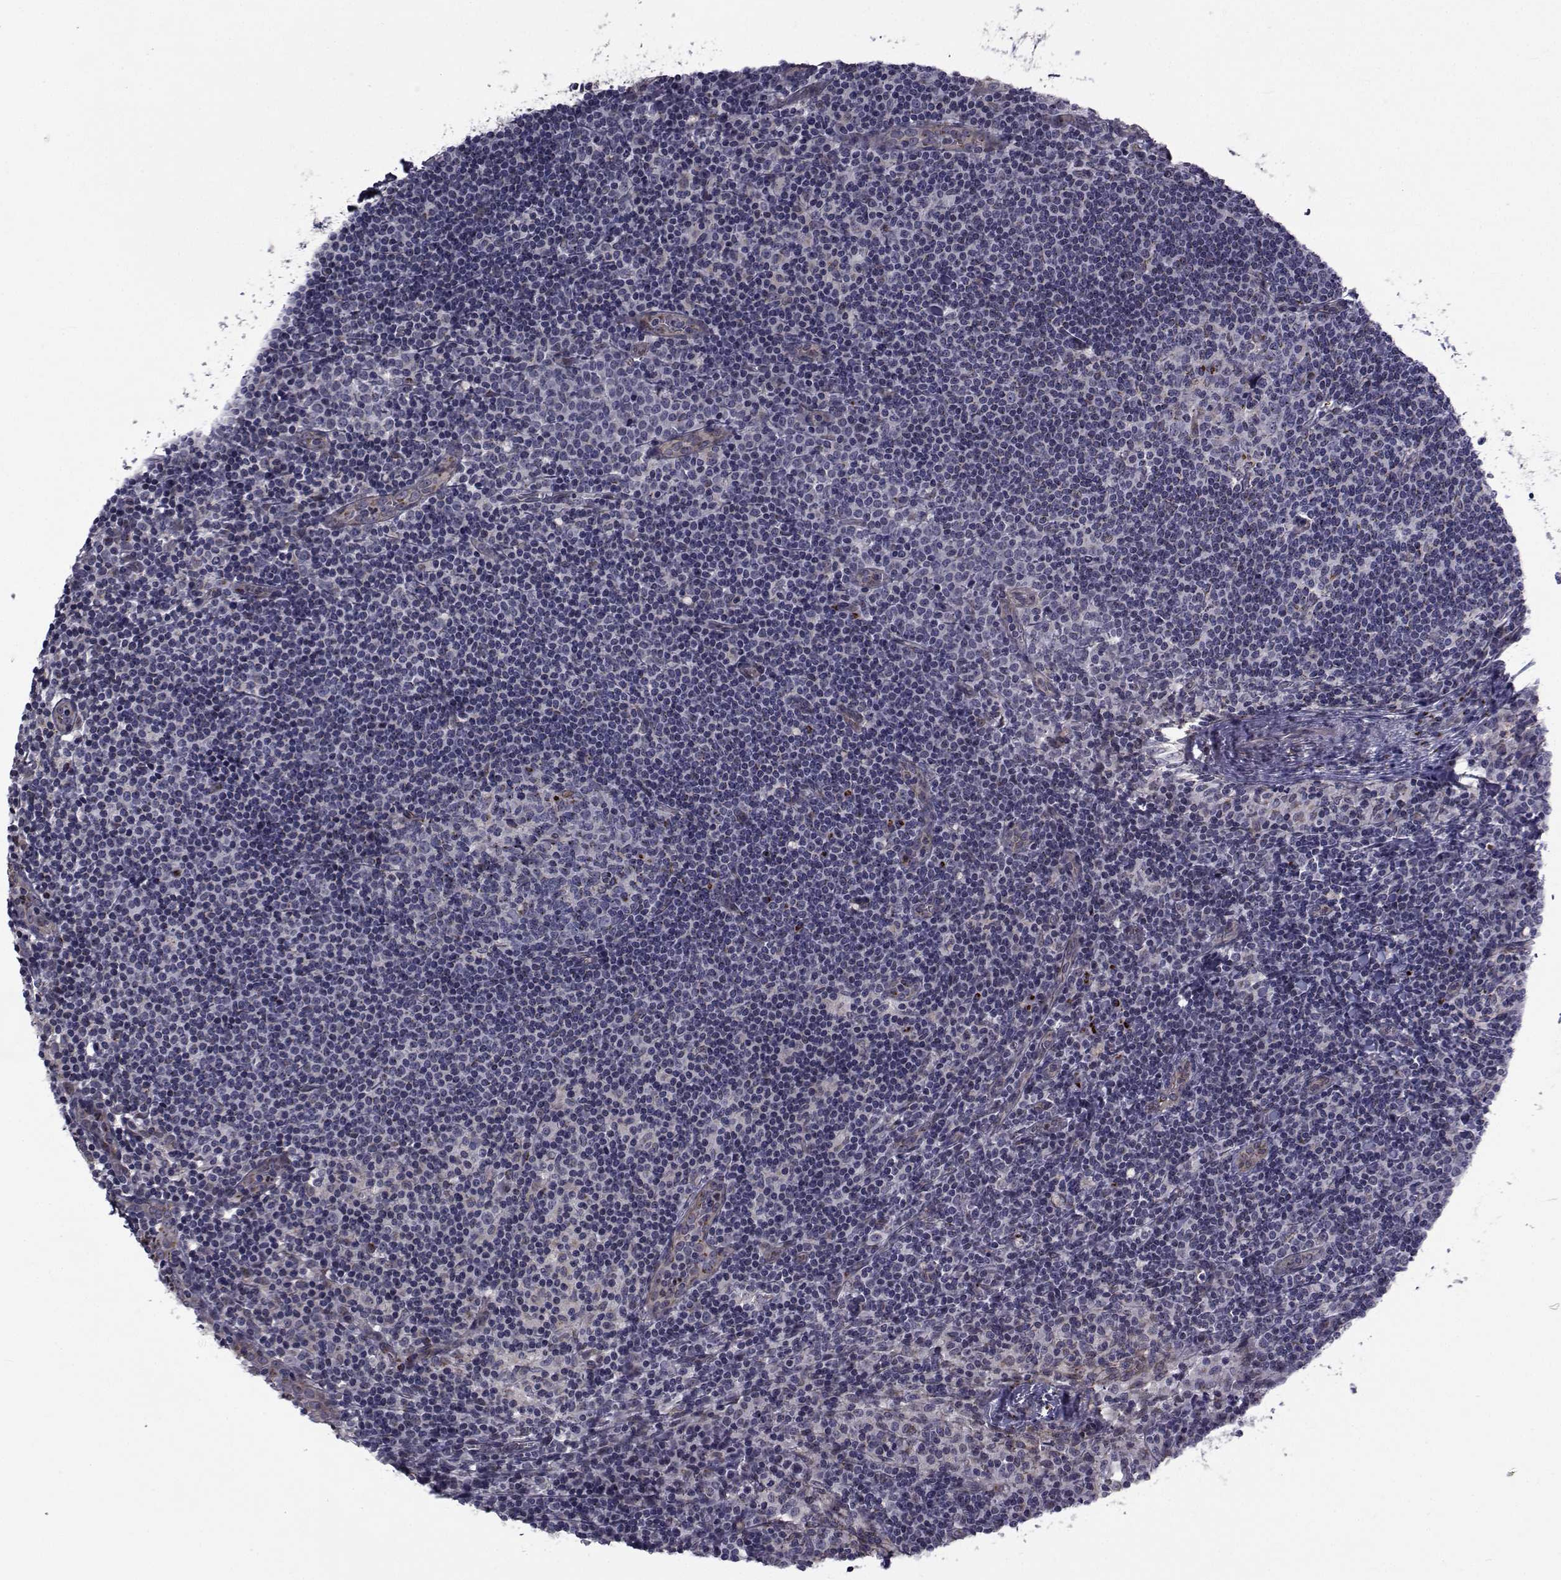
{"staining": {"intensity": "moderate", "quantity": "<25%", "location": "cytoplasmic/membranous"}, "tissue": "lymph node", "cell_type": "Germinal center cells", "image_type": "normal", "snomed": [{"axis": "morphology", "description": "Normal tissue, NOS"}, {"axis": "topography", "description": "Lymph node"}], "caption": "Immunohistochemical staining of unremarkable human lymph node demonstrates <25% levels of moderate cytoplasmic/membranous protein staining in approximately <25% of germinal center cells. (brown staining indicates protein expression, while blue staining denotes nuclei).", "gene": "ATP6V1C2", "patient": {"sex": "female", "age": 52}}